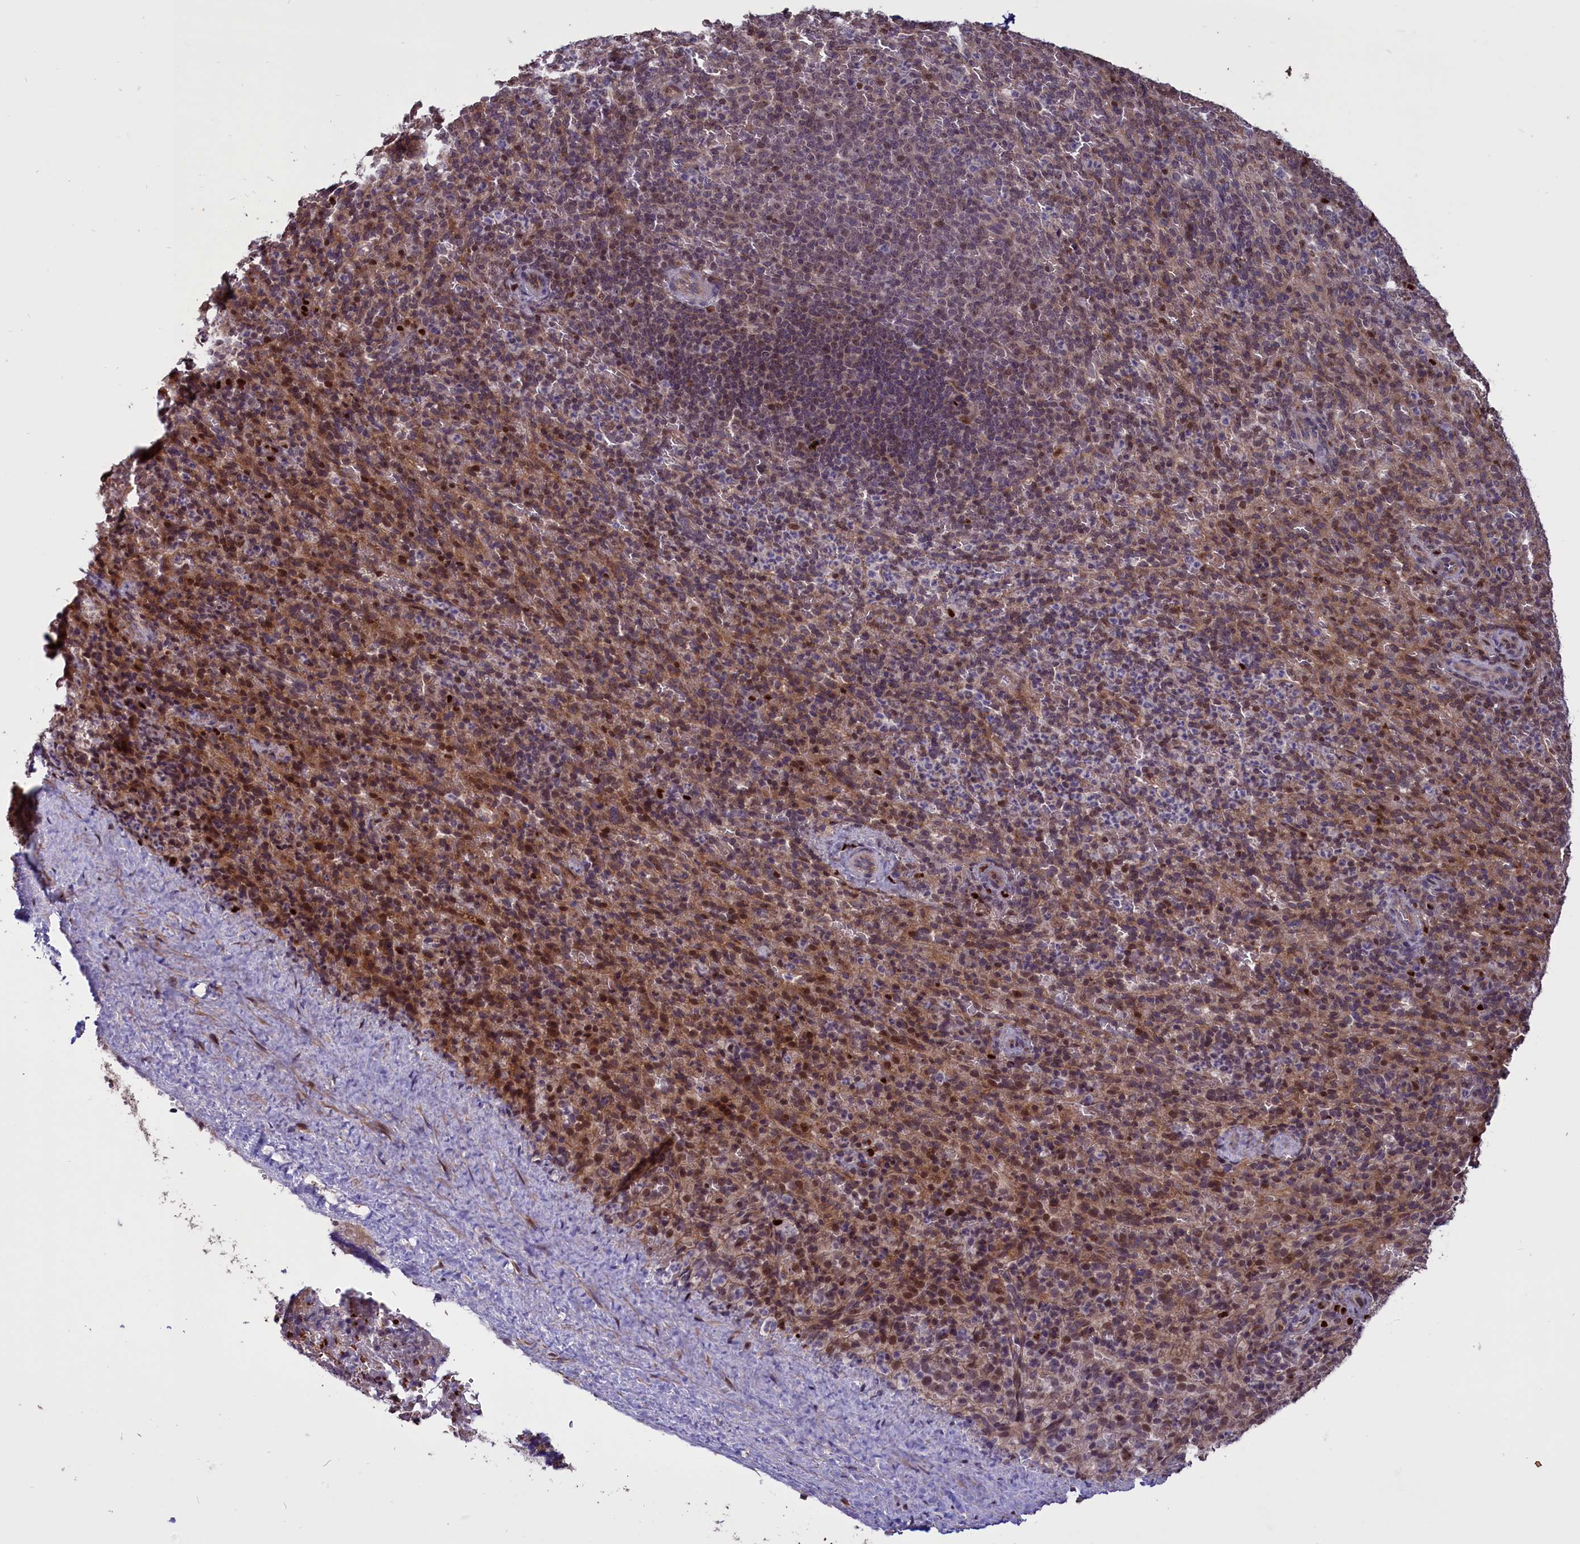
{"staining": {"intensity": "weak", "quantity": "25%-75%", "location": "nuclear"}, "tissue": "spleen", "cell_type": "Cells in red pulp", "image_type": "normal", "snomed": [{"axis": "morphology", "description": "Normal tissue, NOS"}, {"axis": "topography", "description": "Spleen"}], "caption": "IHC micrograph of unremarkable spleen: human spleen stained using IHC shows low levels of weak protein expression localized specifically in the nuclear of cells in red pulp, appearing as a nuclear brown color.", "gene": "SHFL", "patient": {"sex": "female", "age": 21}}